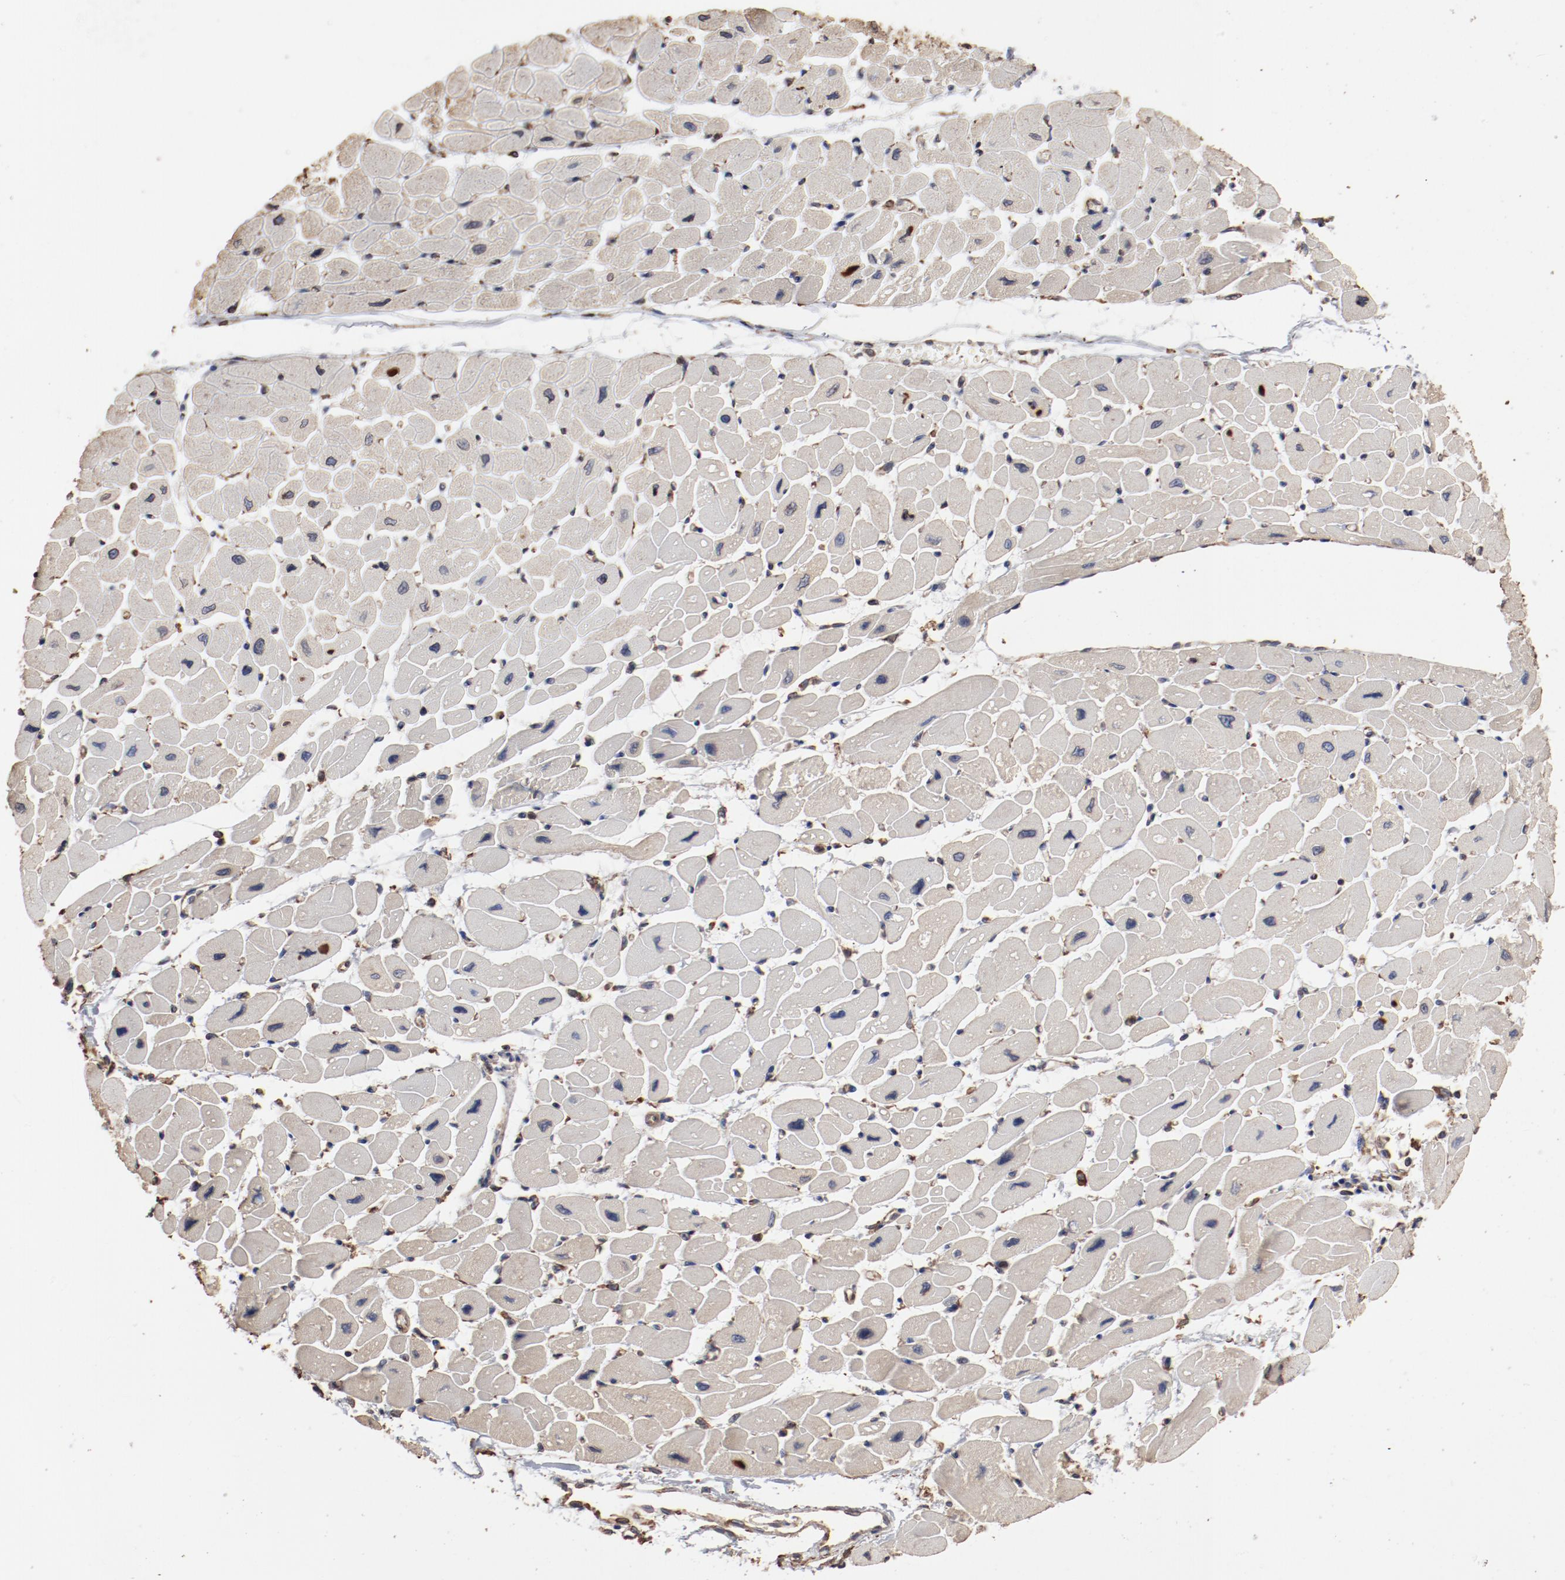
{"staining": {"intensity": "weak", "quantity": "25%-75%", "location": "cytoplasmic/membranous"}, "tissue": "heart muscle", "cell_type": "Cardiomyocytes", "image_type": "normal", "snomed": [{"axis": "morphology", "description": "Normal tissue, NOS"}, {"axis": "topography", "description": "Heart"}], "caption": "Immunohistochemical staining of benign human heart muscle exhibits low levels of weak cytoplasmic/membranous positivity in about 25%-75% of cardiomyocytes. The protein is shown in brown color, while the nuclei are stained blue.", "gene": "PDIA3", "patient": {"sex": "female", "age": 54}}